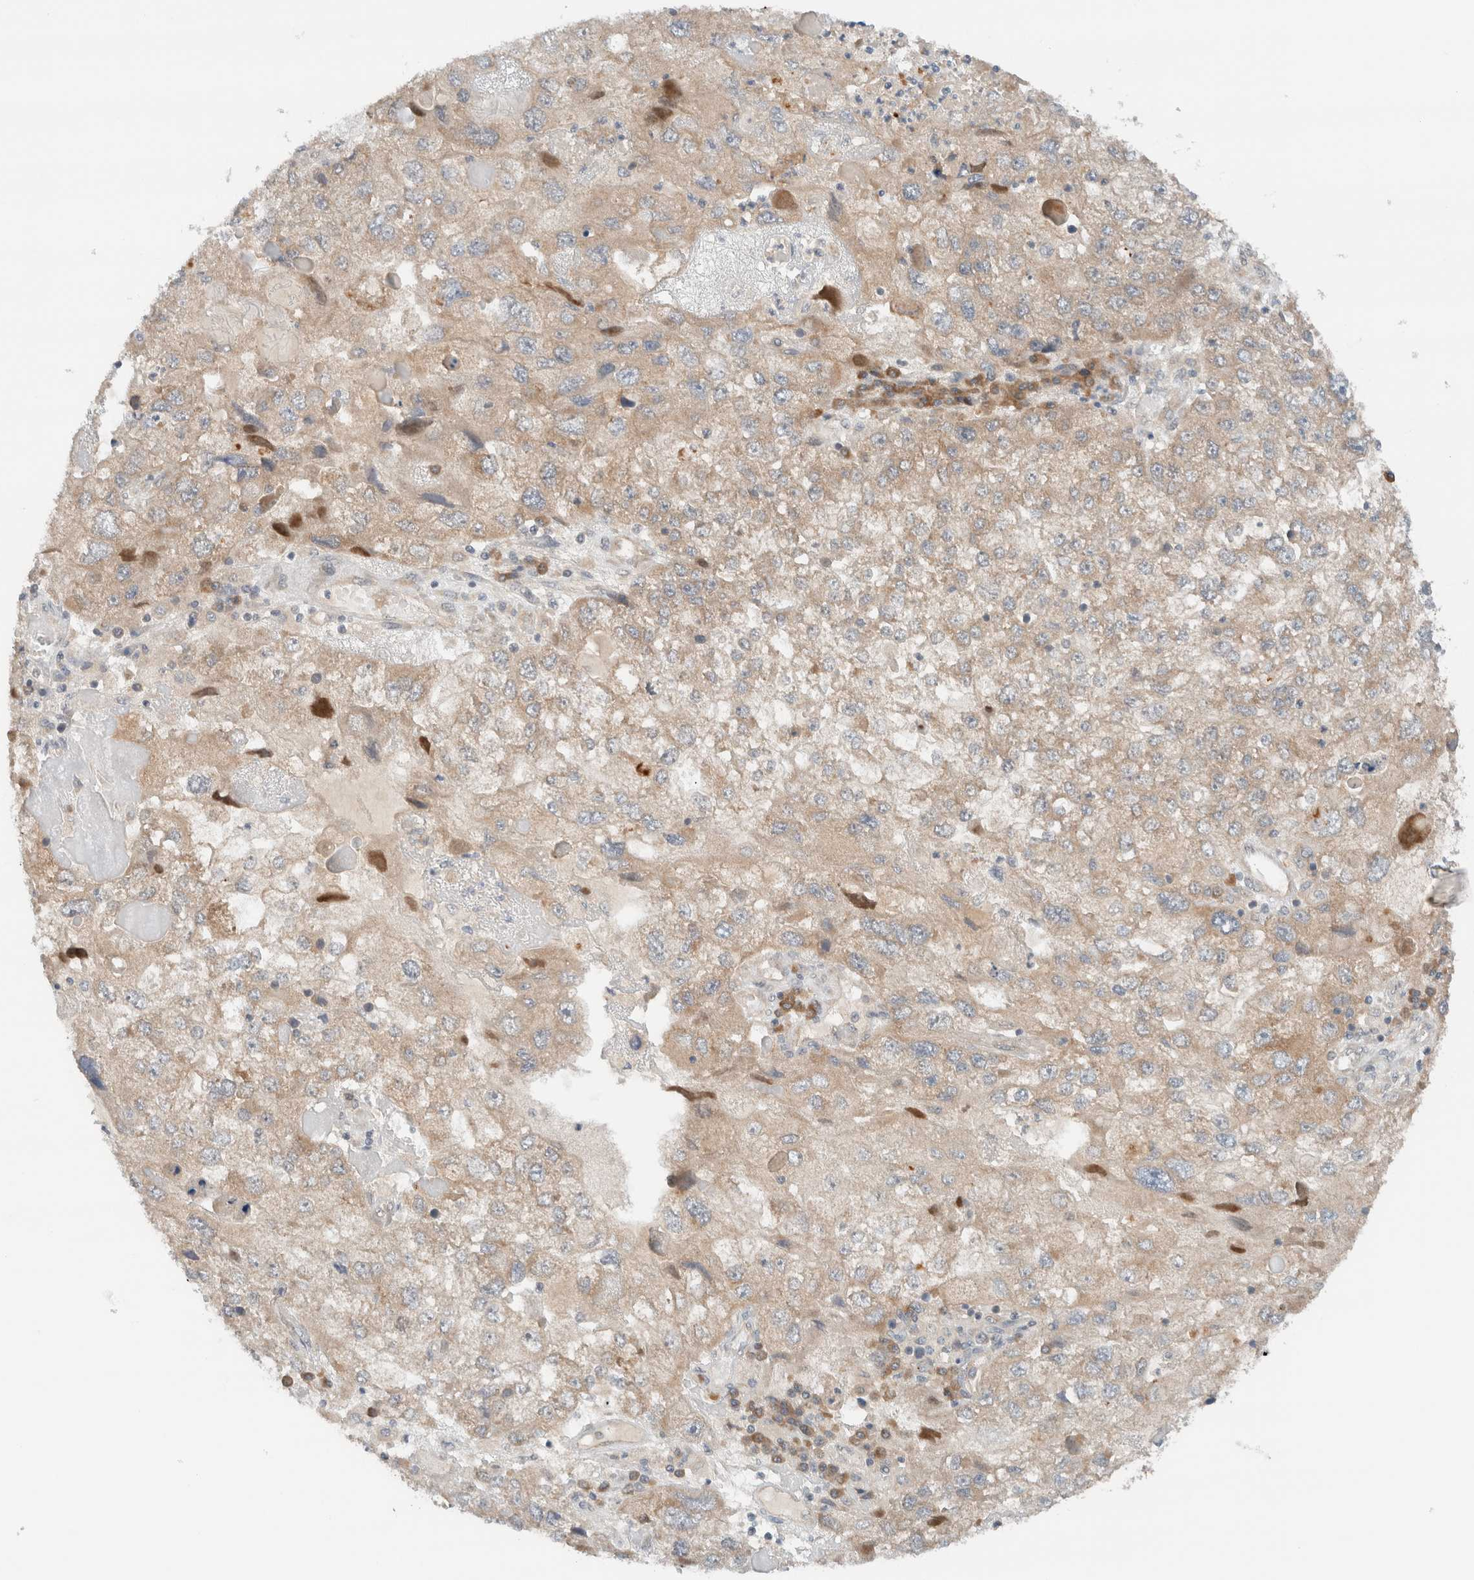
{"staining": {"intensity": "weak", "quantity": ">75%", "location": "cytoplasmic/membranous"}, "tissue": "endometrial cancer", "cell_type": "Tumor cells", "image_type": "cancer", "snomed": [{"axis": "morphology", "description": "Adenocarcinoma, NOS"}, {"axis": "topography", "description": "Endometrium"}], "caption": "Protein expression analysis of endometrial adenocarcinoma reveals weak cytoplasmic/membranous staining in approximately >75% of tumor cells.", "gene": "ARFGEF2", "patient": {"sex": "female", "age": 49}}